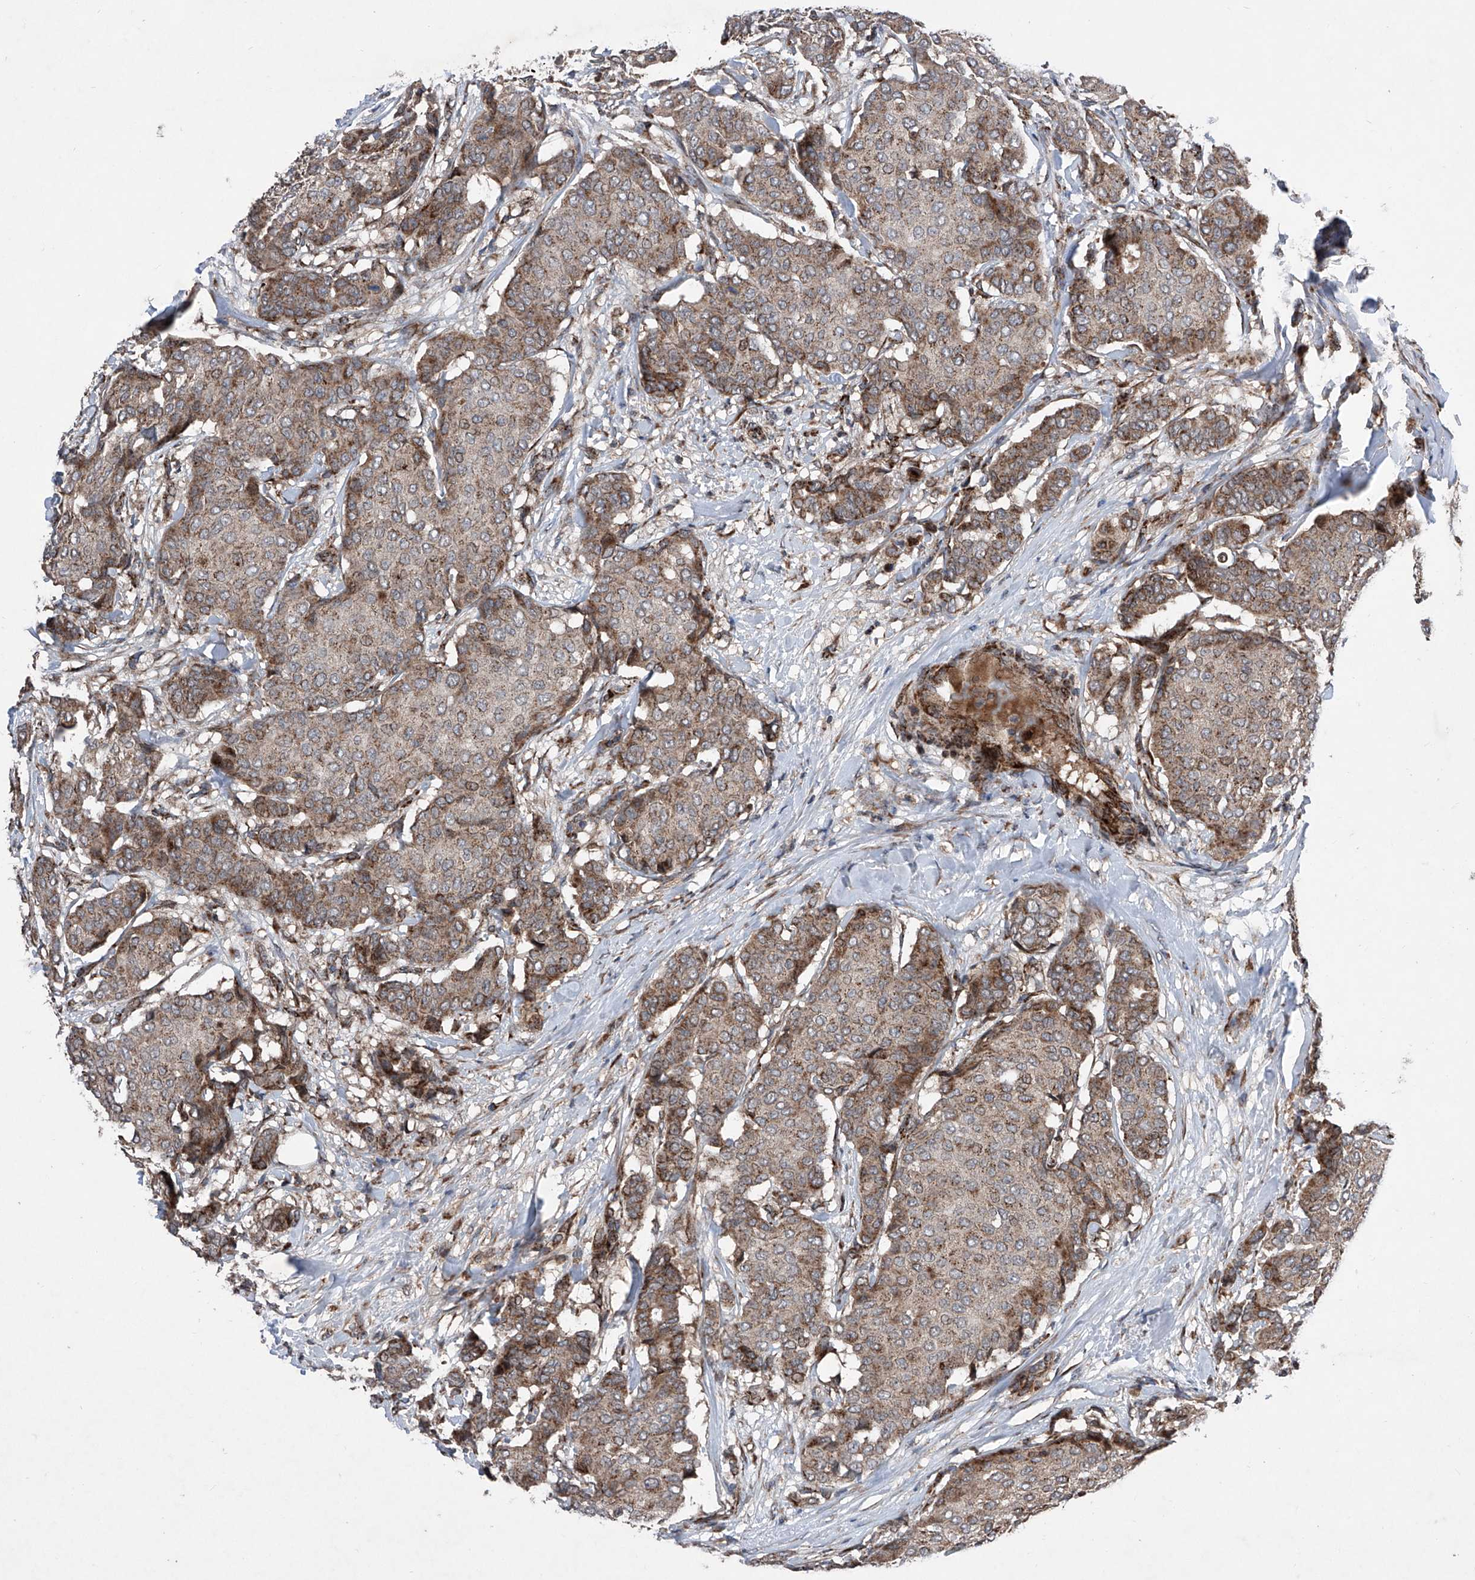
{"staining": {"intensity": "moderate", "quantity": ">75%", "location": "cytoplasmic/membranous"}, "tissue": "breast cancer", "cell_type": "Tumor cells", "image_type": "cancer", "snomed": [{"axis": "morphology", "description": "Duct carcinoma"}, {"axis": "topography", "description": "Breast"}], "caption": "IHC histopathology image of invasive ductal carcinoma (breast) stained for a protein (brown), which demonstrates medium levels of moderate cytoplasmic/membranous expression in approximately >75% of tumor cells.", "gene": "DAD1", "patient": {"sex": "female", "age": 75}}